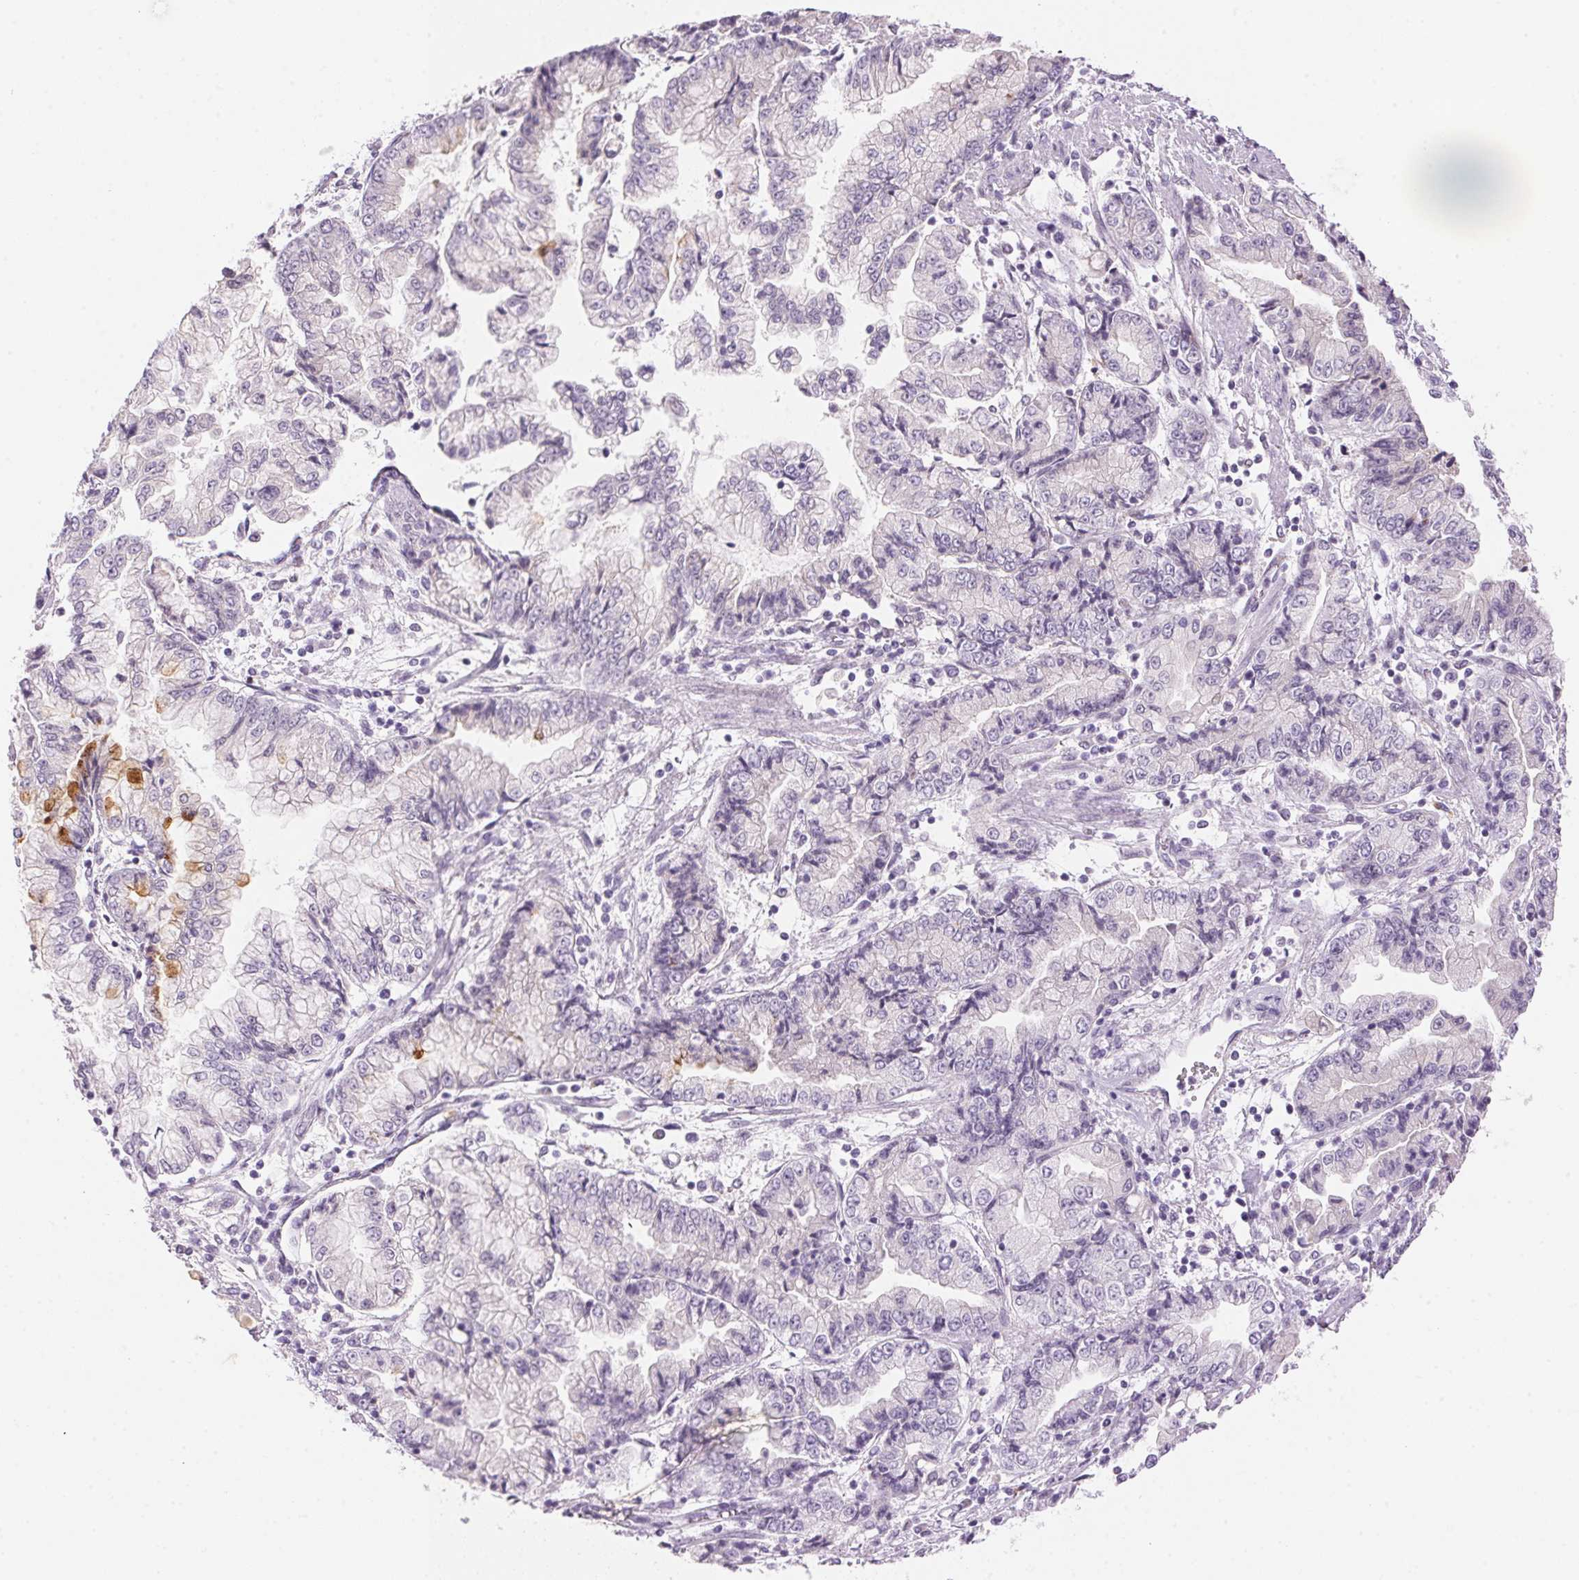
{"staining": {"intensity": "negative", "quantity": "none", "location": "none"}, "tissue": "stomach cancer", "cell_type": "Tumor cells", "image_type": "cancer", "snomed": [{"axis": "morphology", "description": "Adenocarcinoma, NOS"}, {"axis": "topography", "description": "Stomach, upper"}], "caption": "IHC histopathology image of human stomach cancer stained for a protein (brown), which reveals no staining in tumor cells.", "gene": "TEKT1", "patient": {"sex": "female", "age": 74}}